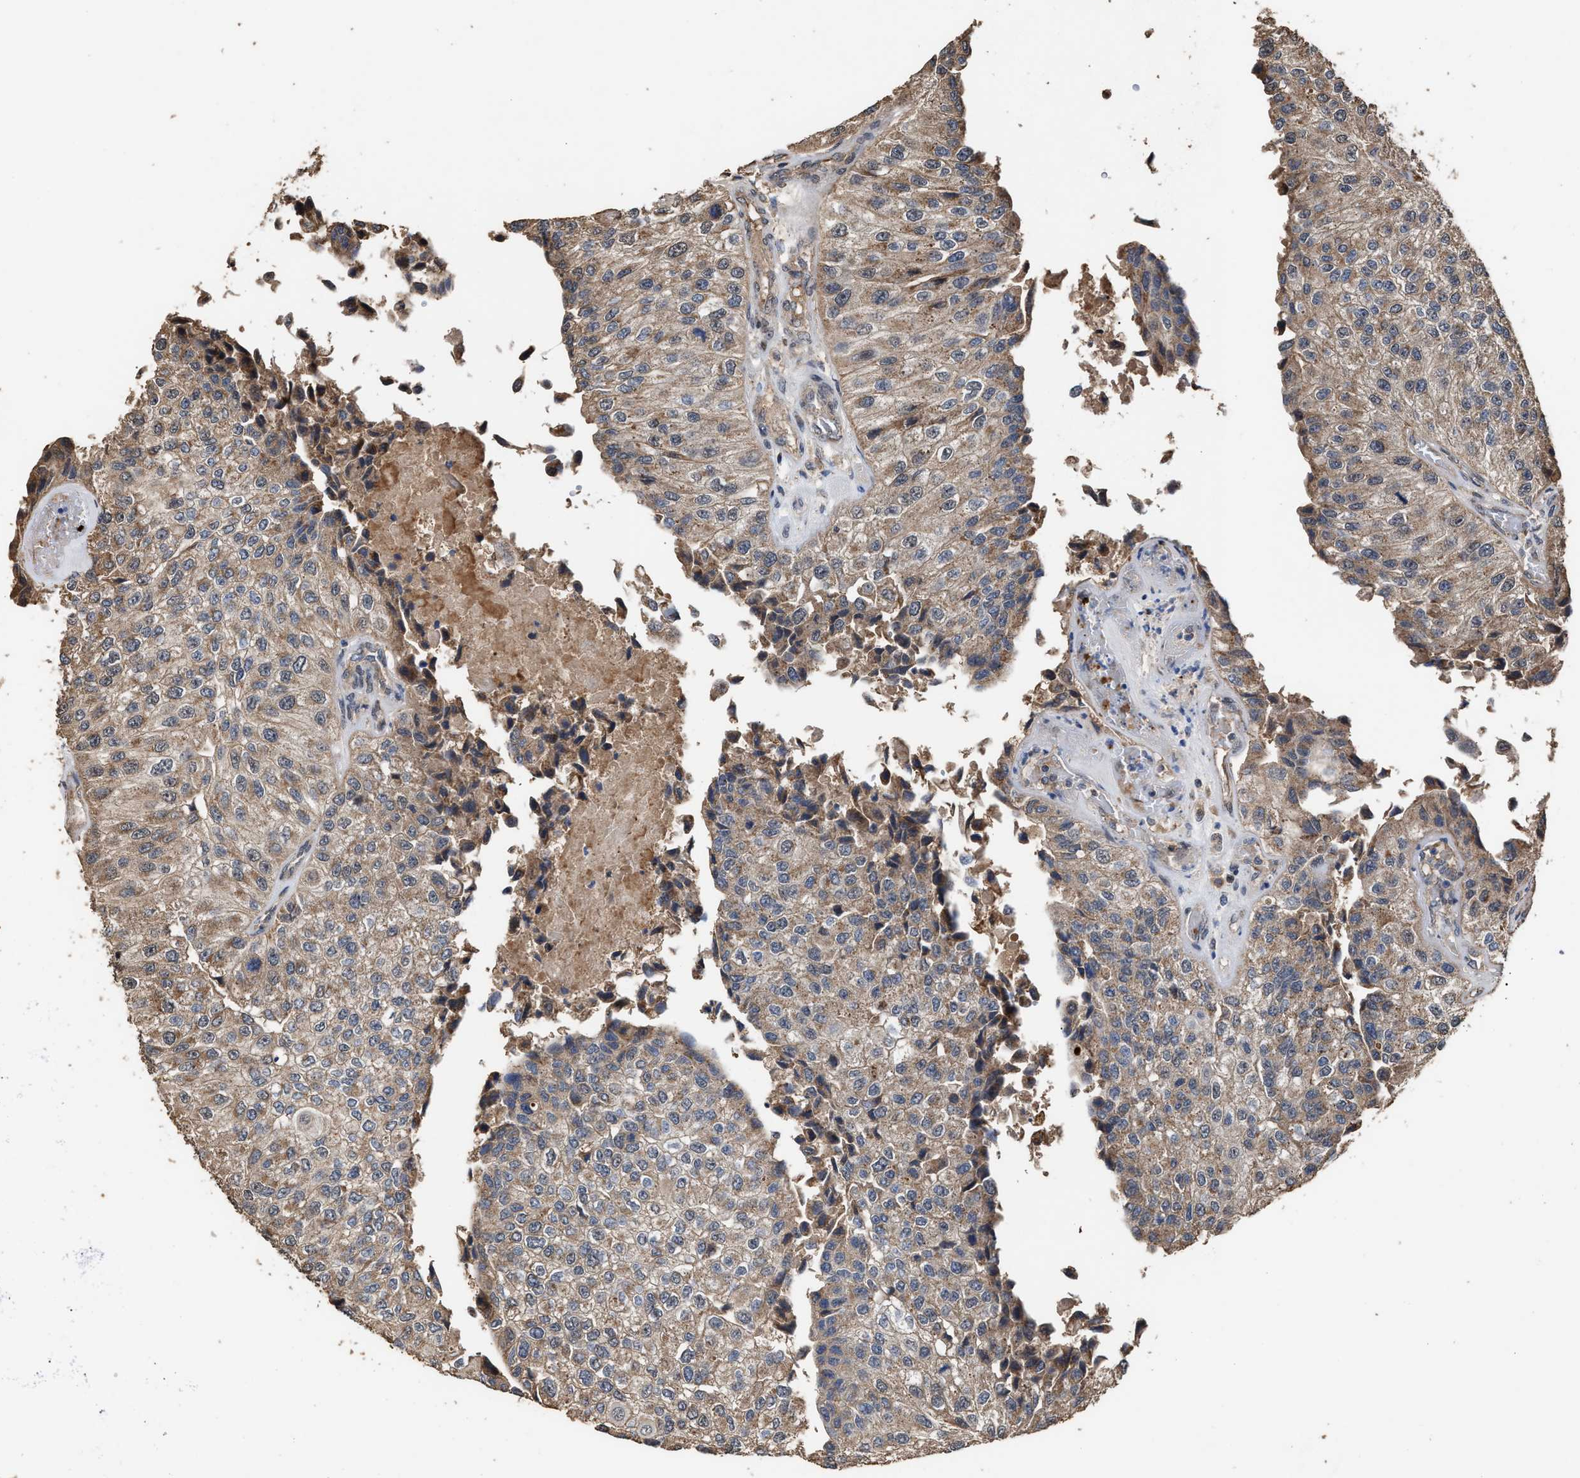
{"staining": {"intensity": "weak", "quantity": ">75%", "location": "cytoplasmic/membranous"}, "tissue": "urothelial cancer", "cell_type": "Tumor cells", "image_type": "cancer", "snomed": [{"axis": "morphology", "description": "Urothelial carcinoma, High grade"}, {"axis": "topography", "description": "Kidney"}, {"axis": "topography", "description": "Urinary bladder"}], "caption": "Immunohistochemistry of urothelial cancer demonstrates low levels of weak cytoplasmic/membranous positivity in approximately >75% of tumor cells.", "gene": "ZNHIT6", "patient": {"sex": "male", "age": 77}}